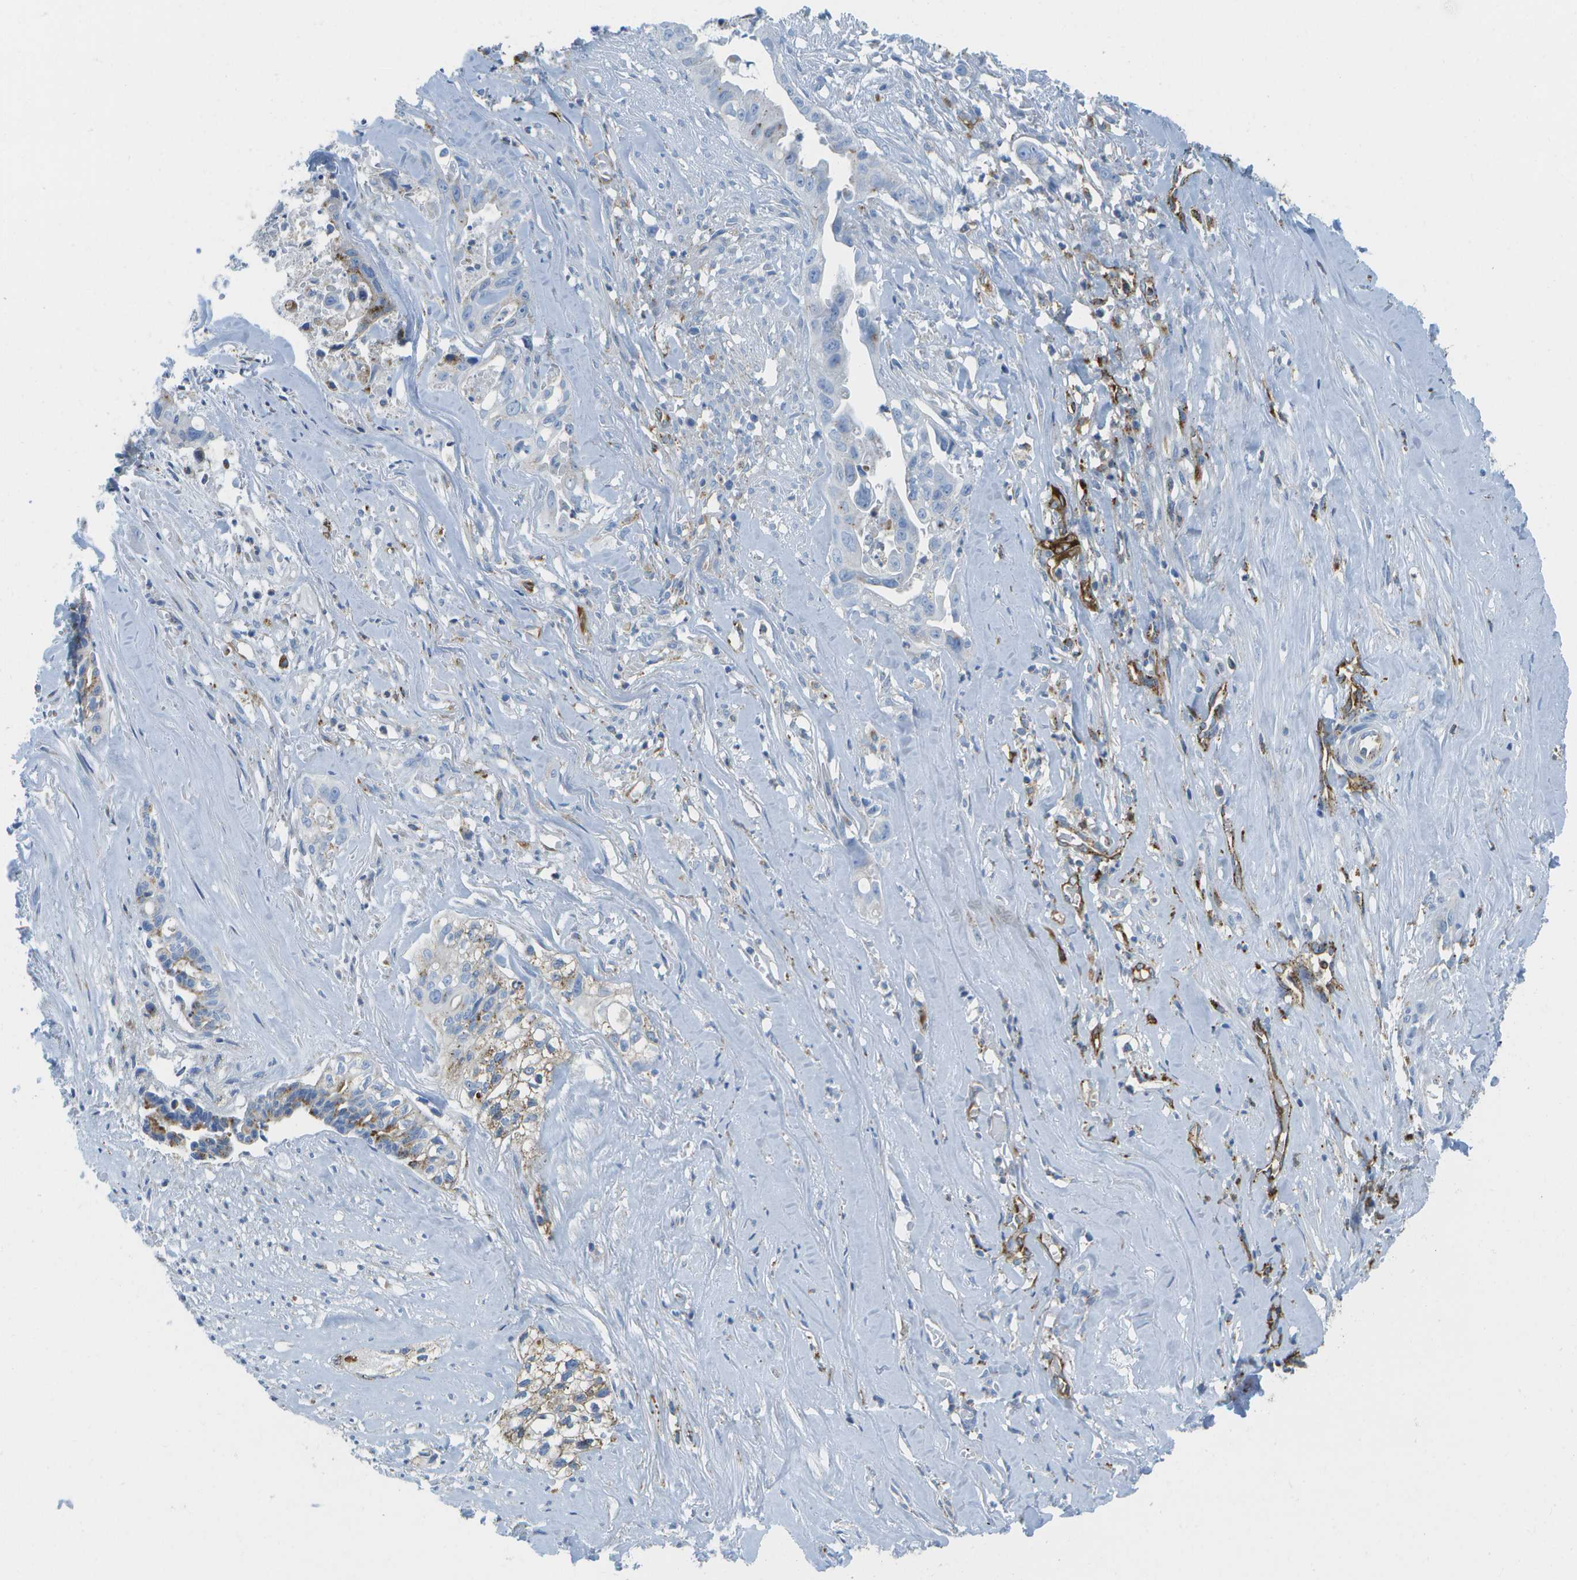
{"staining": {"intensity": "weak", "quantity": "<25%", "location": "cytoplasmic/membranous"}, "tissue": "liver cancer", "cell_type": "Tumor cells", "image_type": "cancer", "snomed": [{"axis": "morphology", "description": "Cholangiocarcinoma"}, {"axis": "topography", "description": "Liver"}], "caption": "Immunohistochemistry micrograph of neoplastic tissue: human liver cancer stained with DAB (3,3'-diaminobenzidine) demonstrates no significant protein positivity in tumor cells. Nuclei are stained in blue.", "gene": "PRCP", "patient": {"sex": "female", "age": 70}}